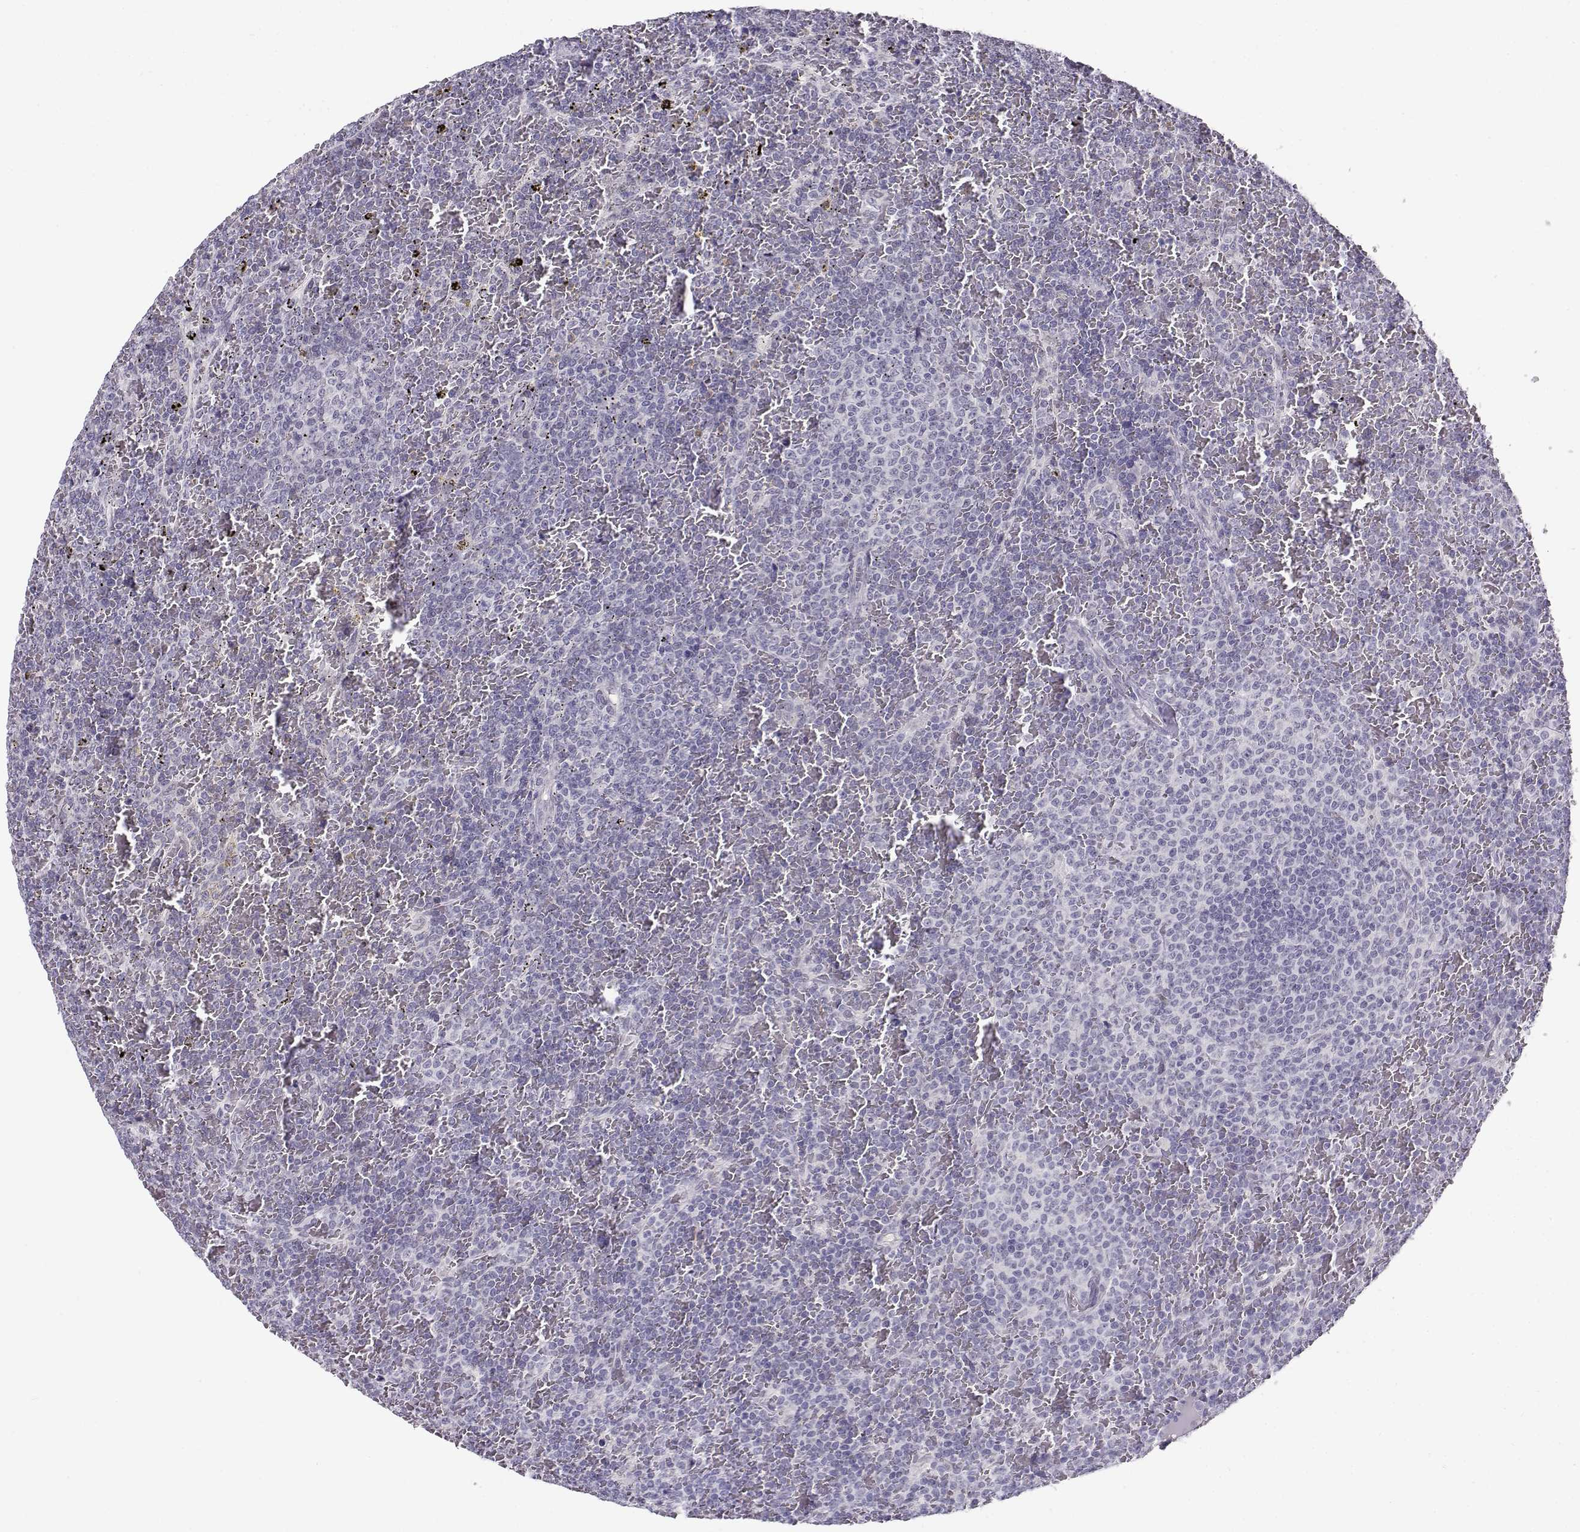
{"staining": {"intensity": "negative", "quantity": "none", "location": "none"}, "tissue": "lymphoma", "cell_type": "Tumor cells", "image_type": "cancer", "snomed": [{"axis": "morphology", "description": "Malignant lymphoma, non-Hodgkin's type, Low grade"}, {"axis": "topography", "description": "Spleen"}], "caption": "Tumor cells are negative for protein expression in human malignant lymphoma, non-Hodgkin's type (low-grade).", "gene": "C16orf86", "patient": {"sex": "female", "age": 77}}